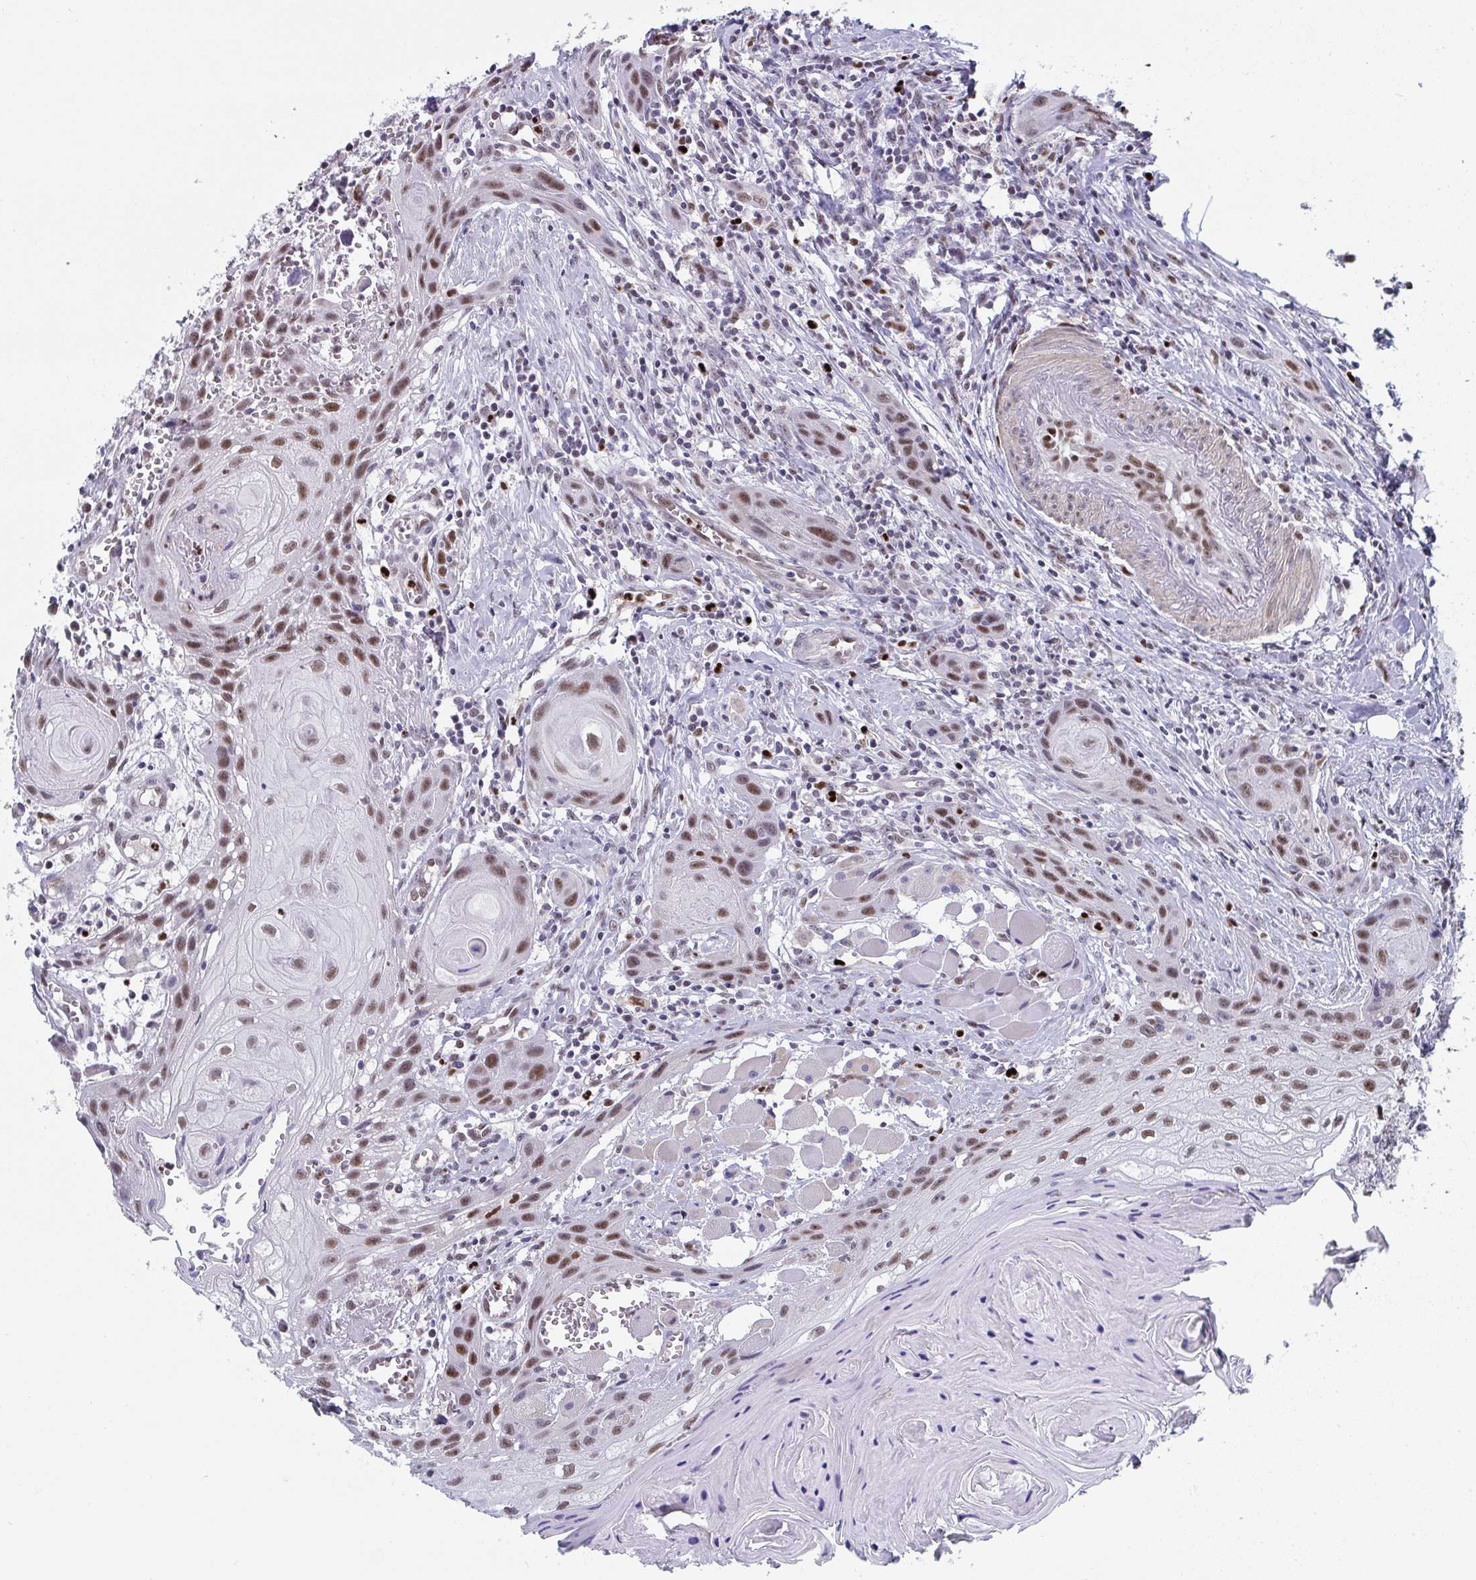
{"staining": {"intensity": "moderate", "quantity": ">75%", "location": "nuclear"}, "tissue": "head and neck cancer", "cell_type": "Tumor cells", "image_type": "cancer", "snomed": [{"axis": "morphology", "description": "Squamous cell carcinoma, NOS"}, {"axis": "topography", "description": "Oral tissue"}, {"axis": "topography", "description": "Head-Neck"}], "caption": "This image demonstrates head and neck squamous cell carcinoma stained with immunohistochemistry (IHC) to label a protein in brown. The nuclear of tumor cells show moderate positivity for the protein. Nuclei are counter-stained blue.", "gene": "JDP2", "patient": {"sex": "male", "age": 58}}